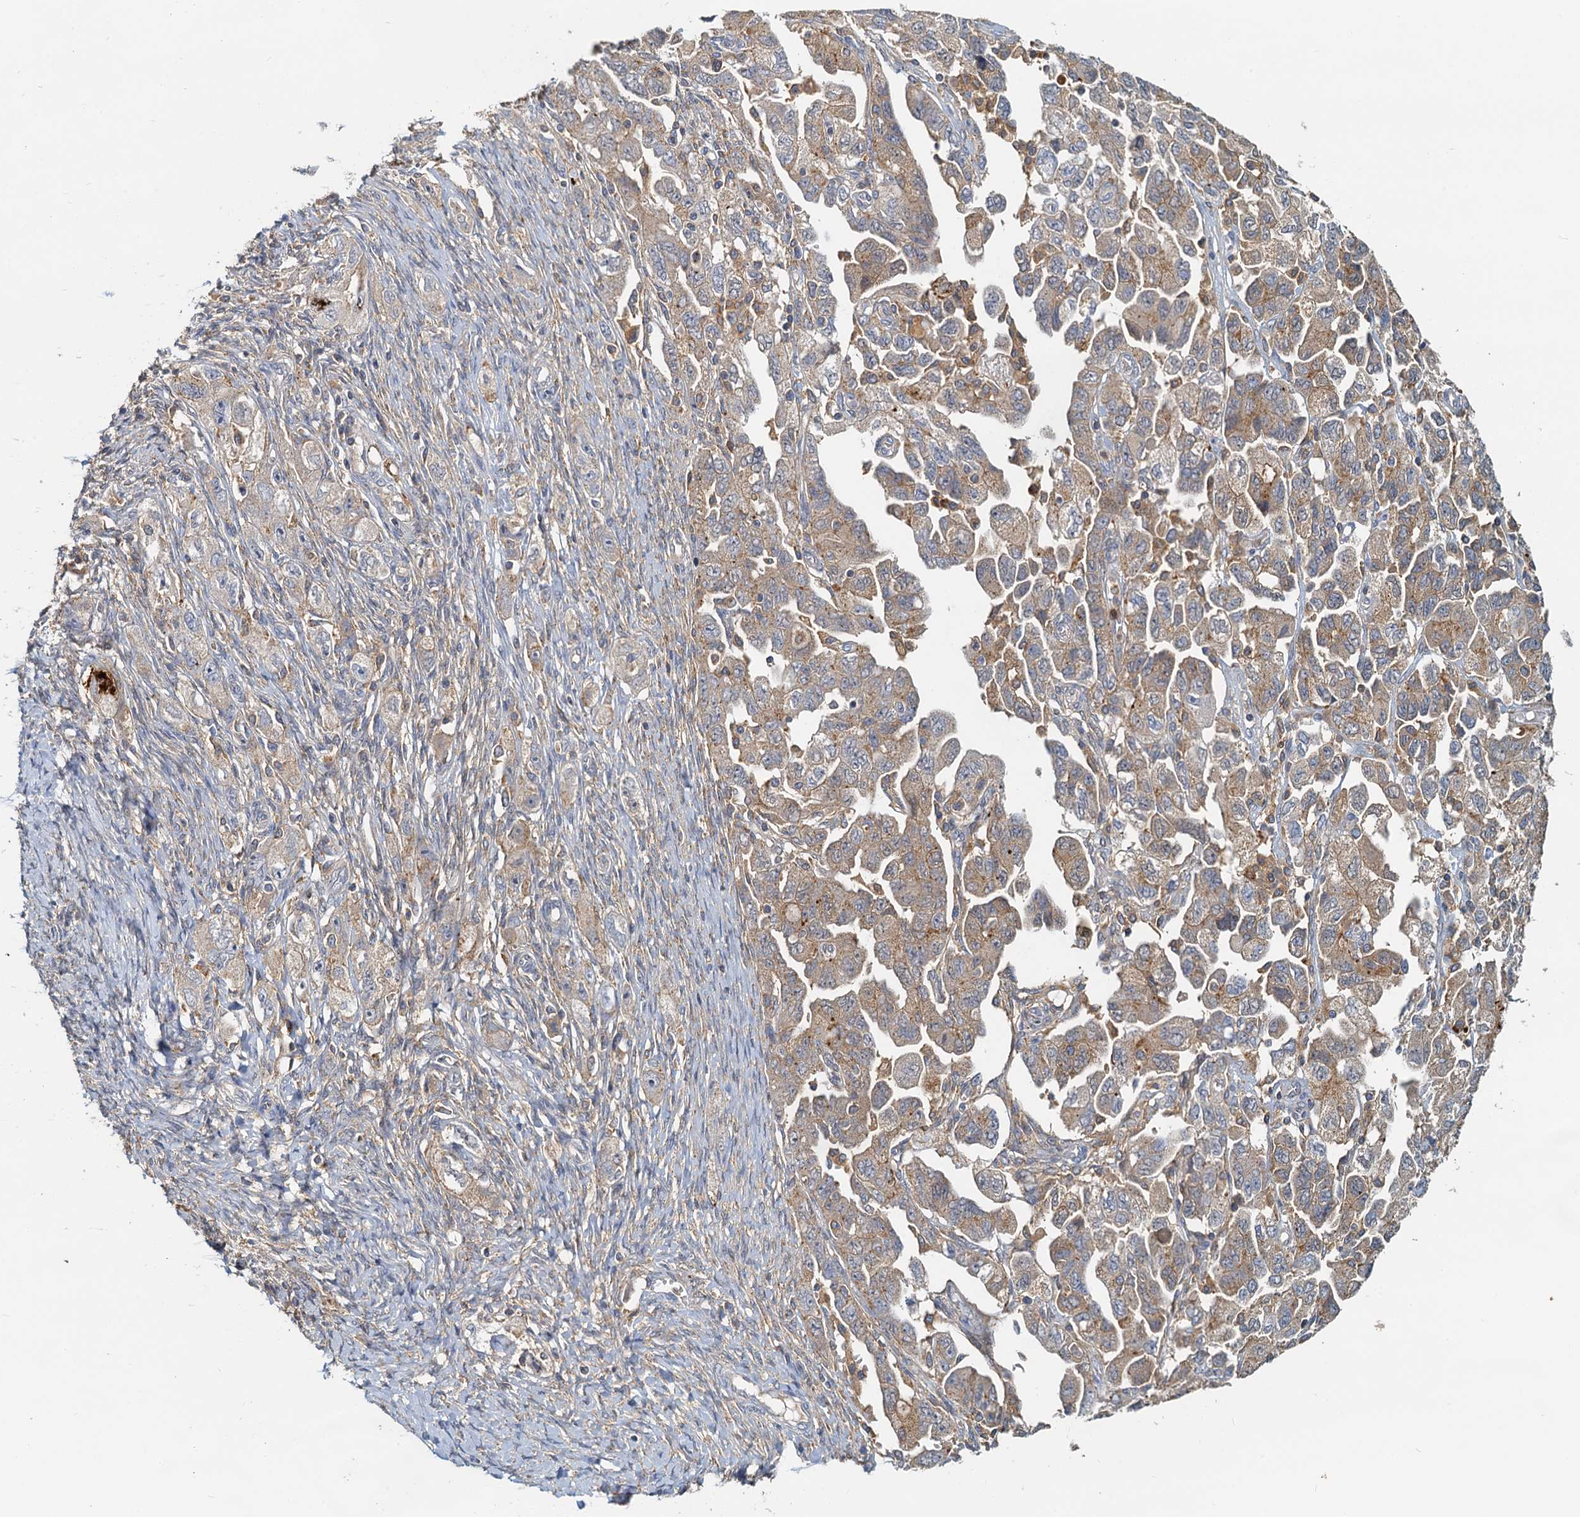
{"staining": {"intensity": "weak", "quantity": ">75%", "location": "cytoplasmic/membranous"}, "tissue": "ovarian cancer", "cell_type": "Tumor cells", "image_type": "cancer", "snomed": [{"axis": "morphology", "description": "Carcinoma, NOS"}, {"axis": "morphology", "description": "Cystadenocarcinoma, serous, NOS"}, {"axis": "topography", "description": "Ovary"}], "caption": "The immunohistochemical stain shows weak cytoplasmic/membranous staining in tumor cells of ovarian serous cystadenocarcinoma tissue.", "gene": "TOLLIP", "patient": {"sex": "female", "age": 69}}